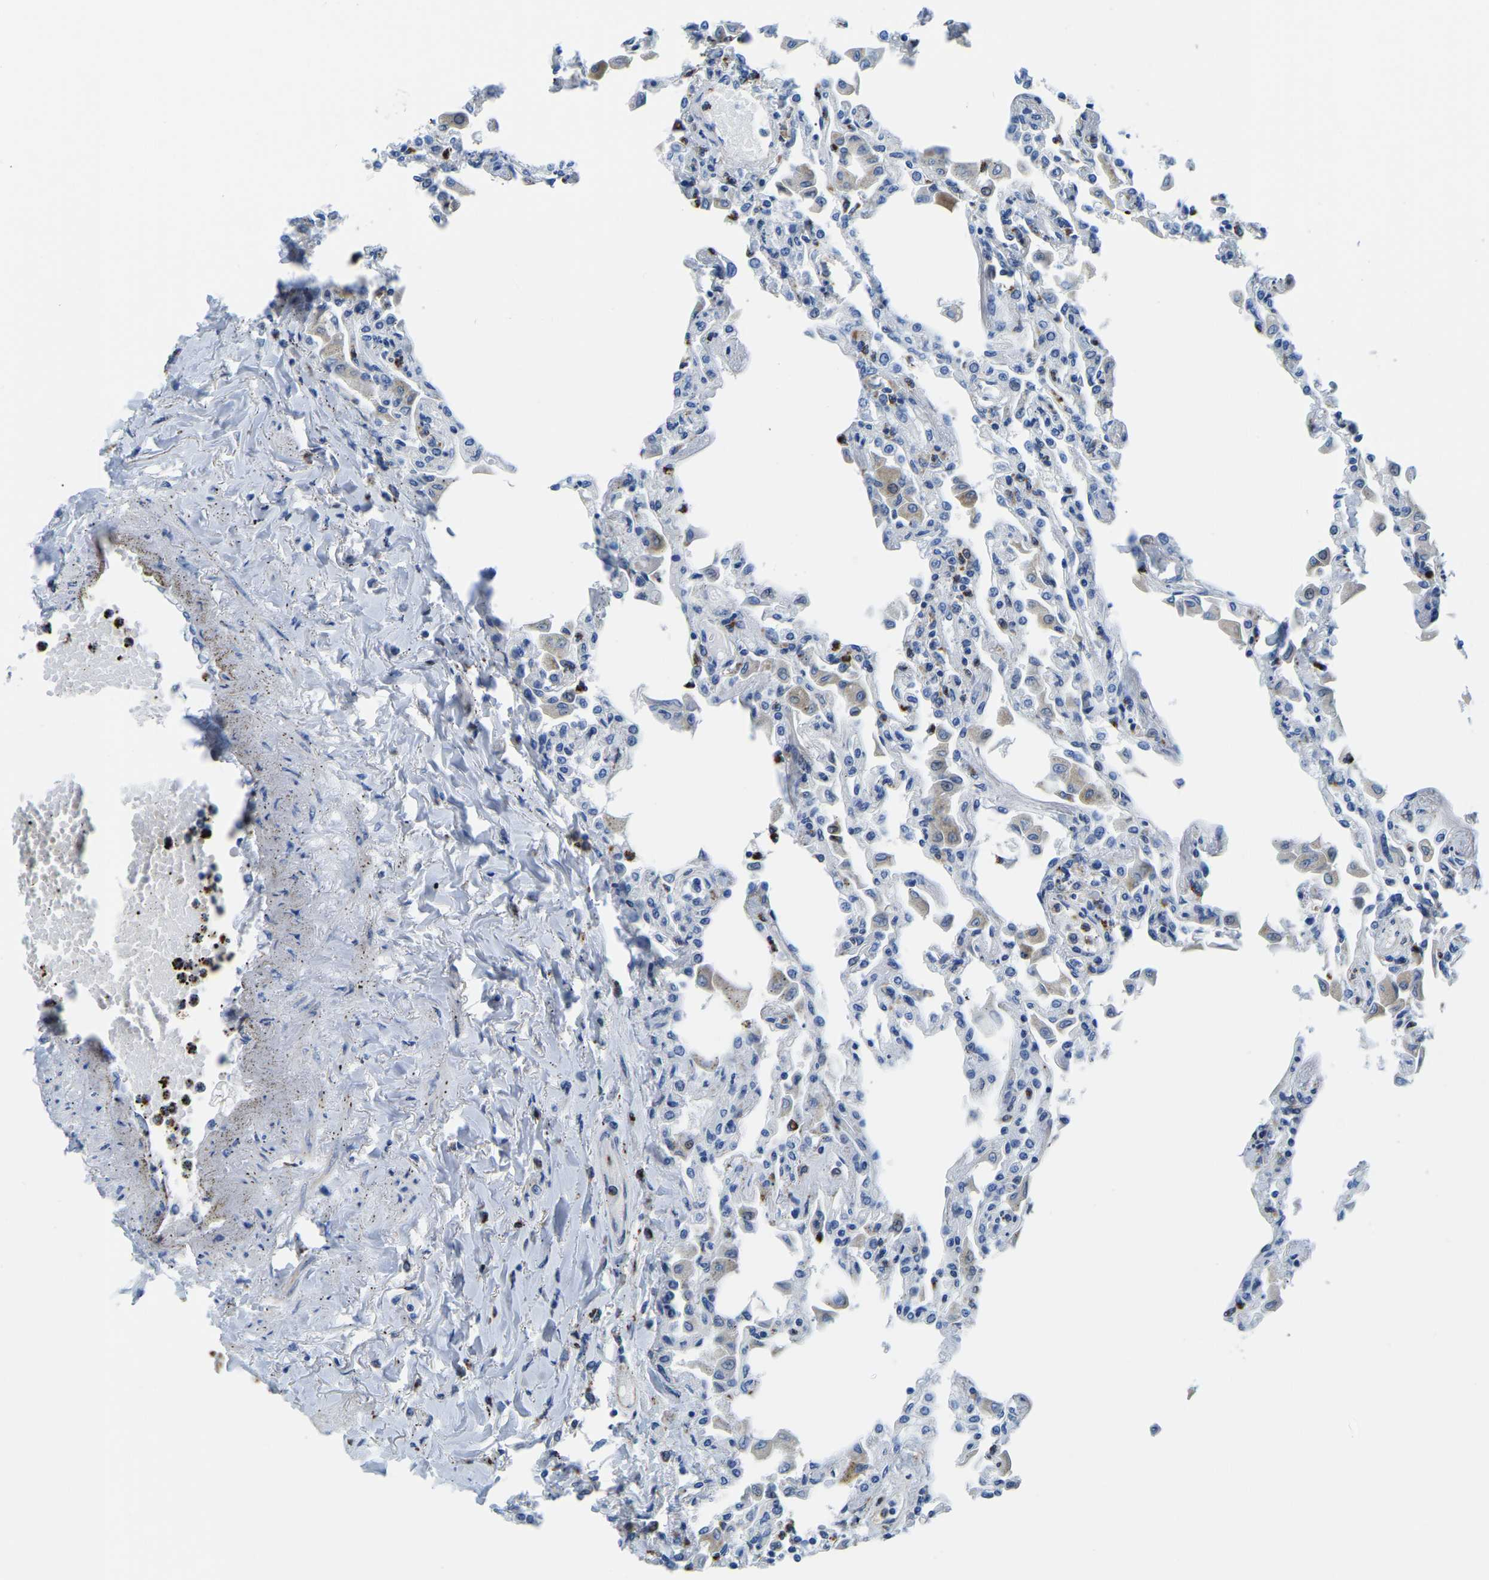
{"staining": {"intensity": "negative", "quantity": "none", "location": "none"}, "tissue": "lung", "cell_type": "Alveolar cells", "image_type": "normal", "snomed": [{"axis": "morphology", "description": "Normal tissue, NOS"}, {"axis": "topography", "description": "Bronchus"}, {"axis": "topography", "description": "Lung"}], "caption": "A photomicrograph of human lung is negative for staining in alveolar cells. (DAB immunohistochemistry (IHC), high magnification).", "gene": "MS4A3", "patient": {"sex": "female", "age": 49}}